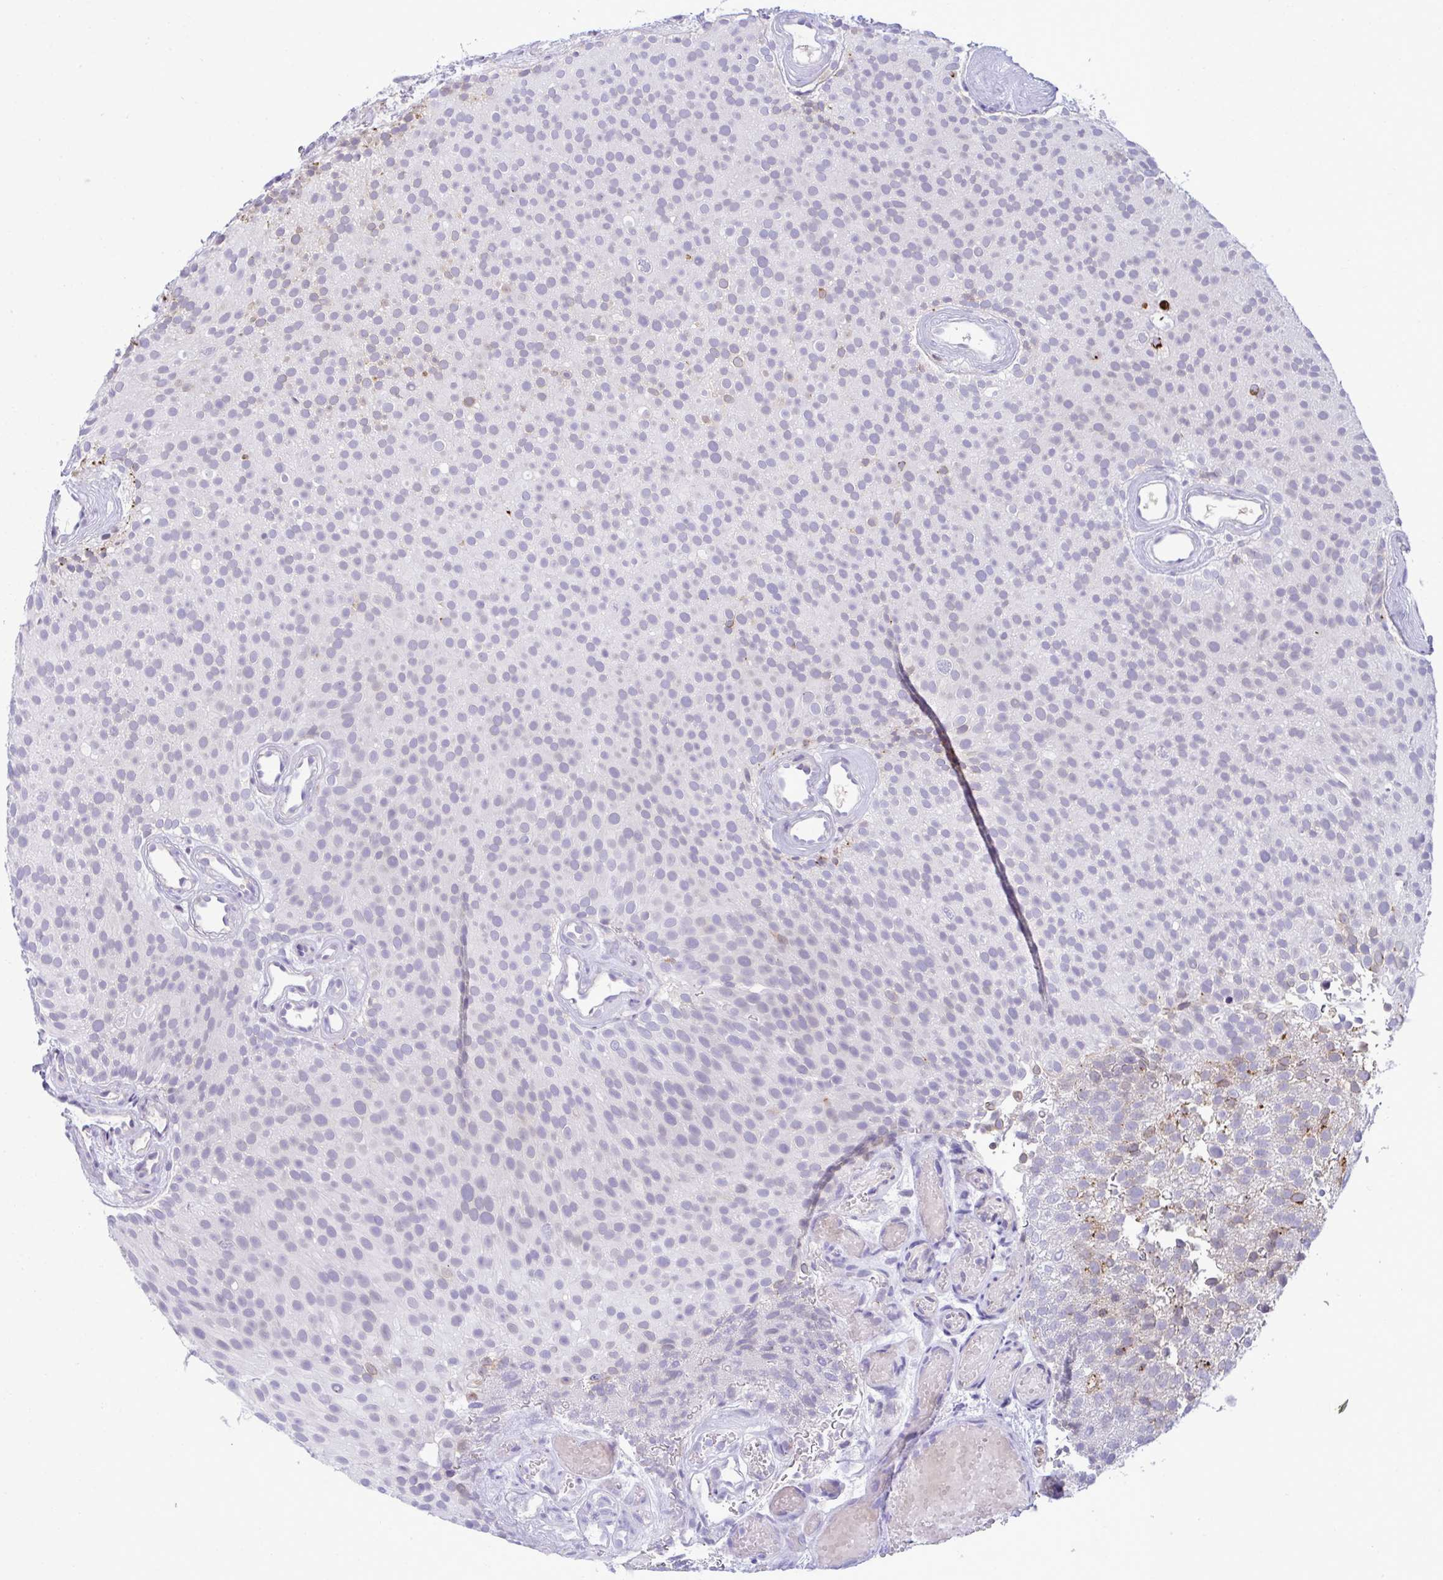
{"staining": {"intensity": "negative", "quantity": "none", "location": "none"}, "tissue": "urothelial cancer", "cell_type": "Tumor cells", "image_type": "cancer", "snomed": [{"axis": "morphology", "description": "Urothelial carcinoma, Low grade"}, {"axis": "topography", "description": "Urinary bladder"}], "caption": "This image is of urothelial carcinoma (low-grade) stained with immunohistochemistry (IHC) to label a protein in brown with the nuclei are counter-stained blue. There is no staining in tumor cells.", "gene": "RGPD5", "patient": {"sex": "male", "age": 78}}